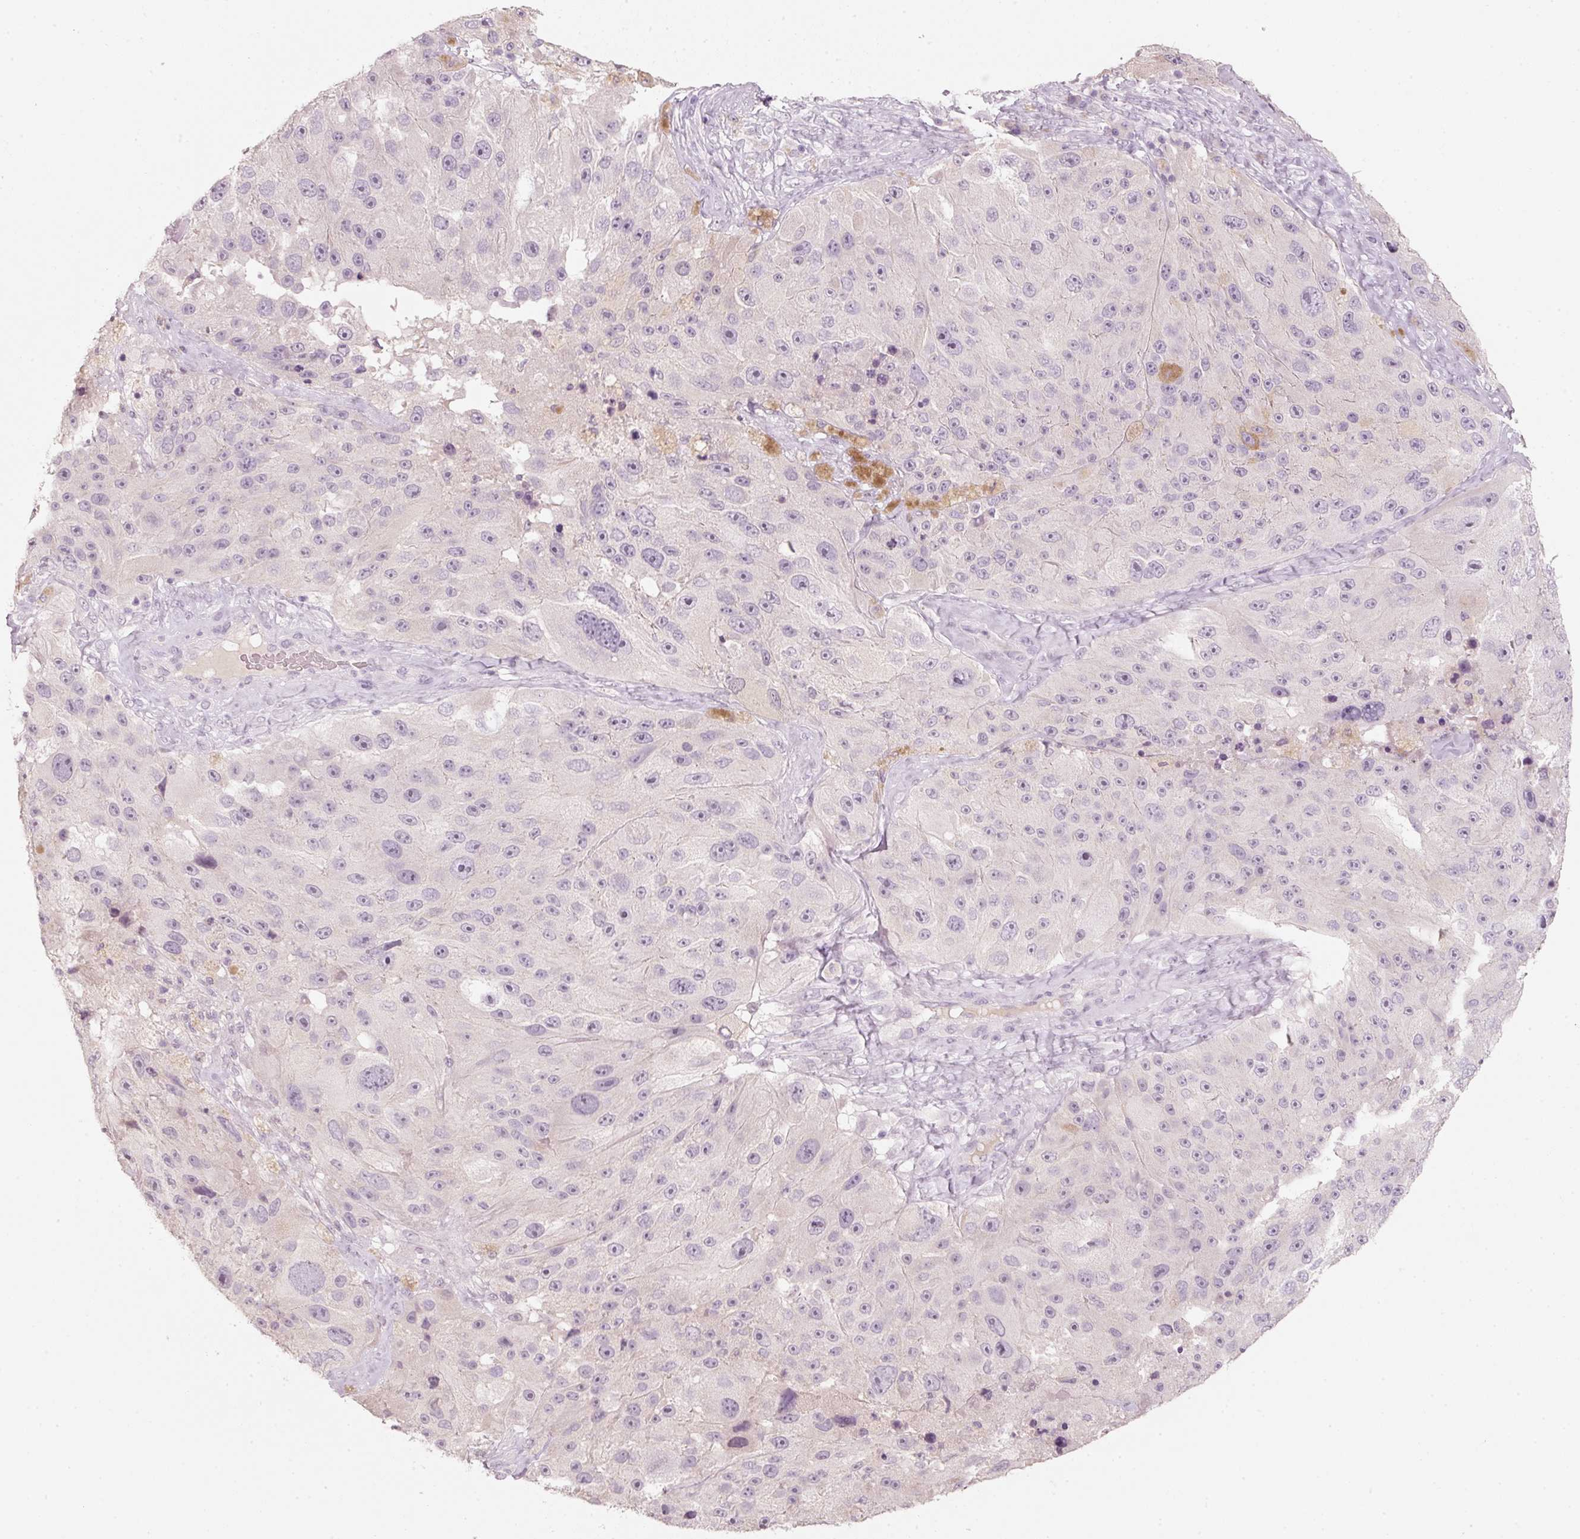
{"staining": {"intensity": "negative", "quantity": "none", "location": "none"}, "tissue": "melanoma", "cell_type": "Tumor cells", "image_type": "cancer", "snomed": [{"axis": "morphology", "description": "Malignant melanoma, Metastatic site"}, {"axis": "topography", "description": "Lymph node"}], "caption": "DAB (3,3'-diaminobenzidine) immunohistochemical staining of human melanoma displays no significant staining in tumor cells.", "gene": "STEAP1", "patient": {"sex": "male", "age": 62}}